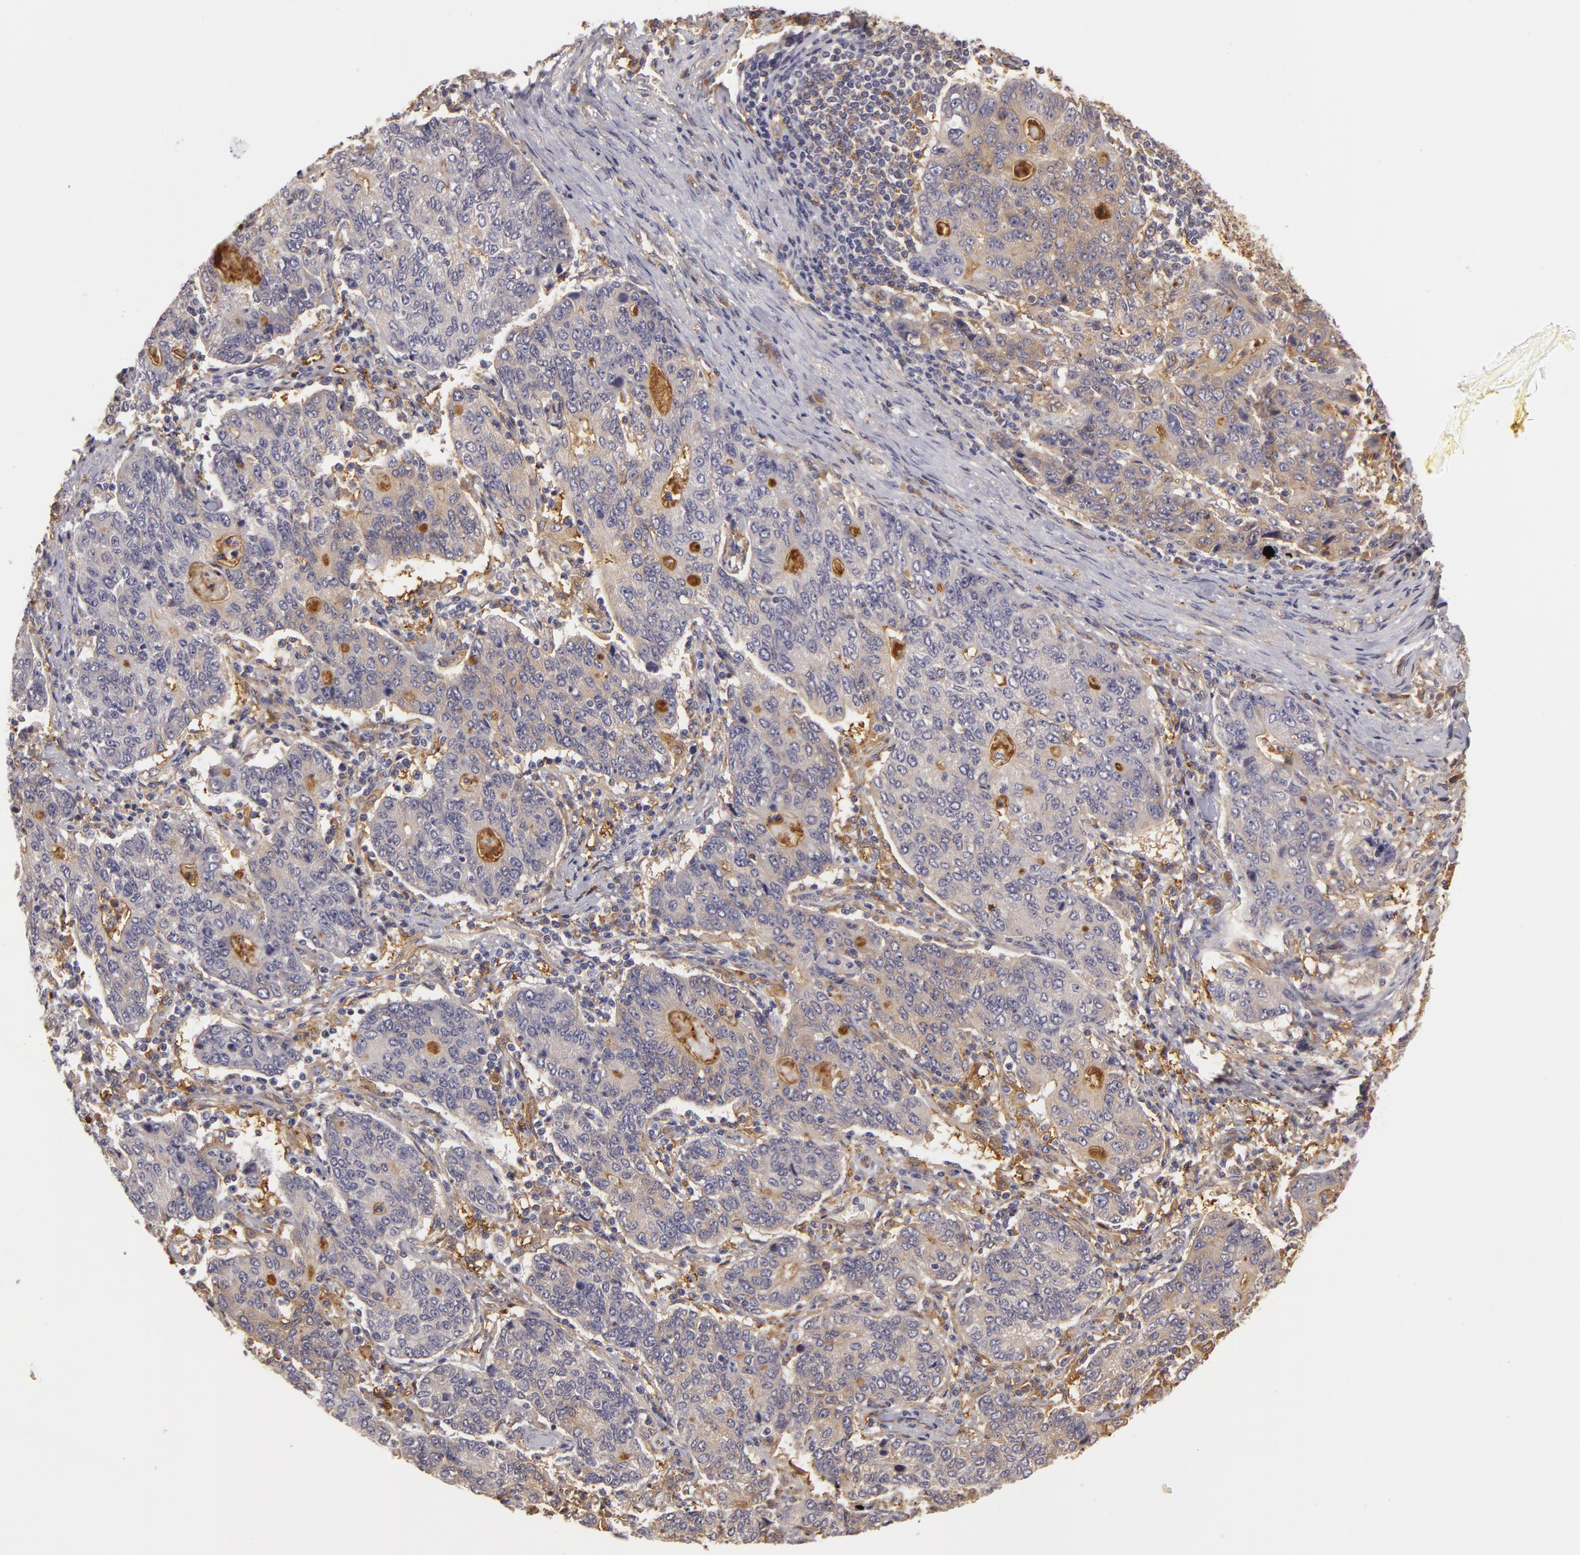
{"staining": {"intensity": "weak", "quantity": ">75%", "location": "cytoplasmic/membranous"}, "tissue": "stomach cancer", "cell_type": "Tumor cells", "image_type": "cancer", "snomed": [{"axis": "morphology", "description": "Adenocarcinoma, NOS"}, {"axis": "topography", "description": "Esophagus"}, {"axis": "topography", "description": "Stomach"}], "caption": "The micrograph exhibits a brown stain indicating the presence of a protein in the cytoplasmic/membranous of tumor cells in adenocarcinoma (stomach).", "gene": "ZNF229", "patient": {"sex": "male", "age": 74}}